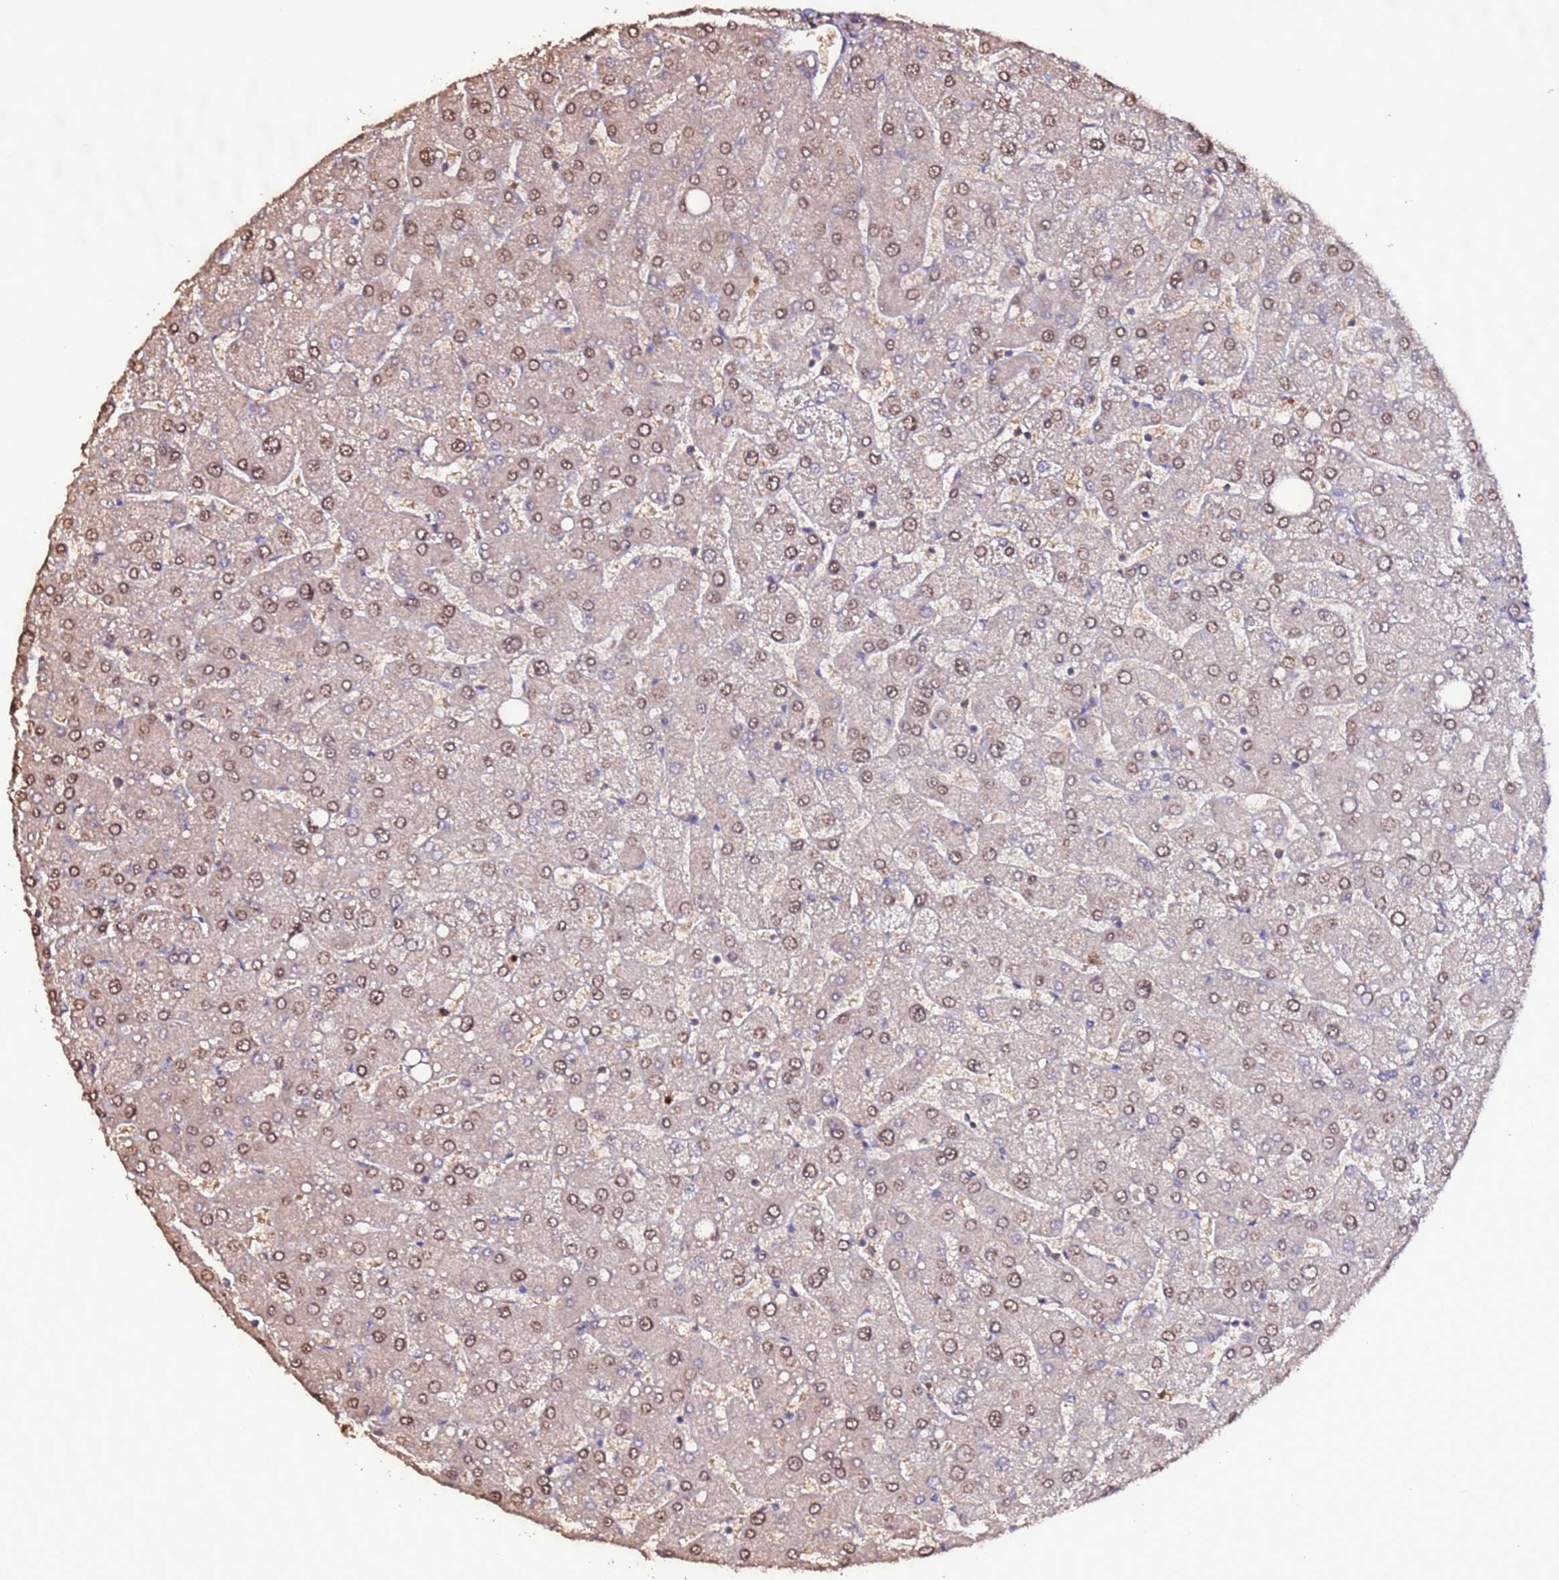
{"staining": {"intensity": "weak", "quantity": "25%-75%", "location": "cytoplasmic/membranous"}, "tissue": "liver", "cell_type": "Cholangiocytes", "image_type": "normal", "snomed": [{"axis": "morphology", "description": "Normal tissue, NOS"}, {"axis": "topography", "description": "Liver"}], "caption": "Immunohistochemistry histopathology image of unremarkable human liver stained for a protein (brown), which shows low levels of weak cytoplasmic/membranous staining in approximately 25%-75% of cholangiocytes.", "gene": "SLC41A3", "patient": {"sex": "male", "age": 55}}